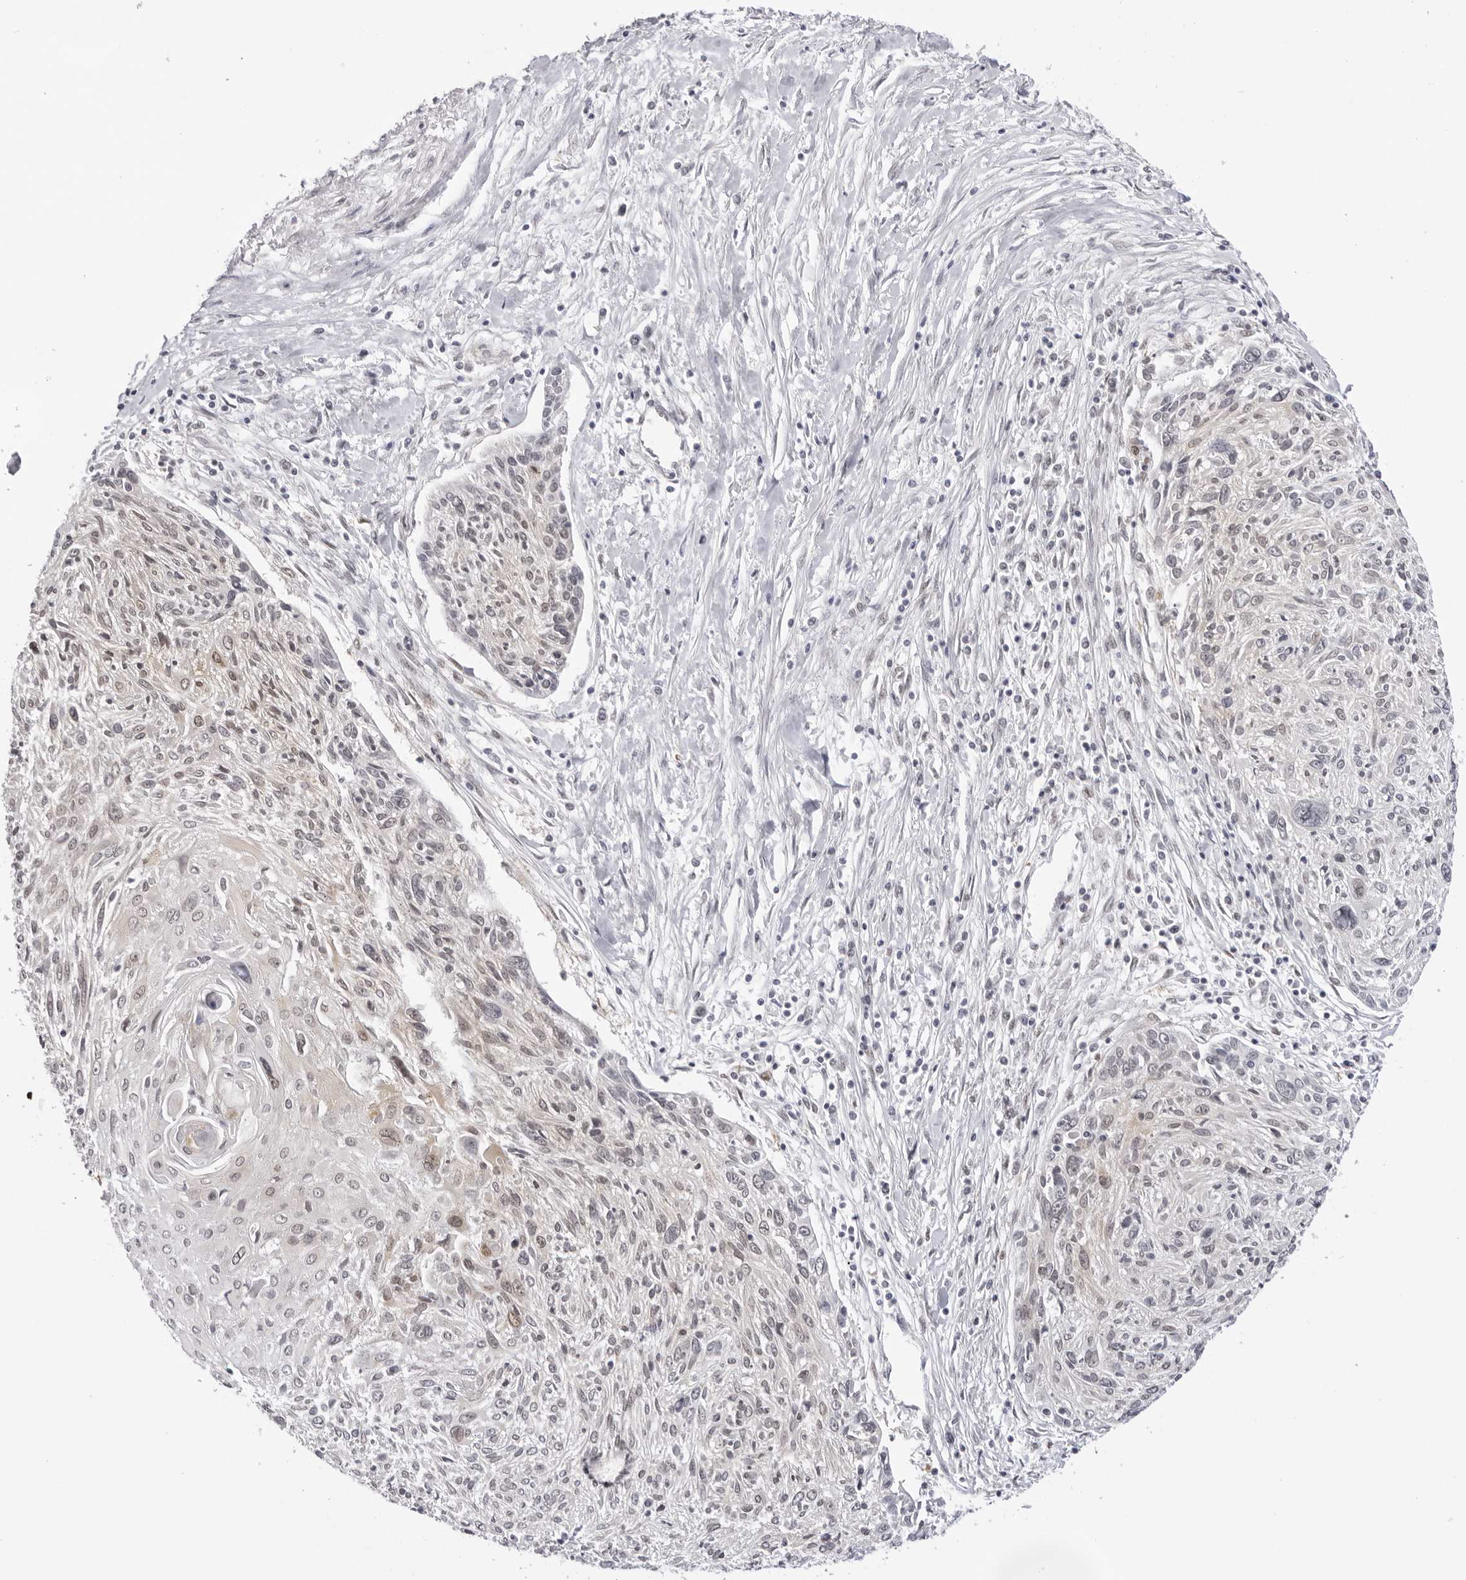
{"staining": {"intensity": "negative", "quantity": "none", "location": "none"}, "tissue": "cervical cancer", "cell_type": "Tumor cells", "image_type": "cancer", "snomed": [{"axis": "morphology", "description": "Squamous cell carcinoma, NOS"}, {"axis": "topography", "description": "Cervix"}], "caption": "Cervical cancer (squamous cell carcinoma) was stained to show a protein in brown. There is no significant positivity in tumor cells. The staining was performed using DAB (3,3'-diaminobenzidine) to visualize the protein expression in brown, while the nuclei were stained in blue with hematoxylin (Magnification: 20x).", "gene": "WDR77", "patient": {"sex": "female", "age": 51}}